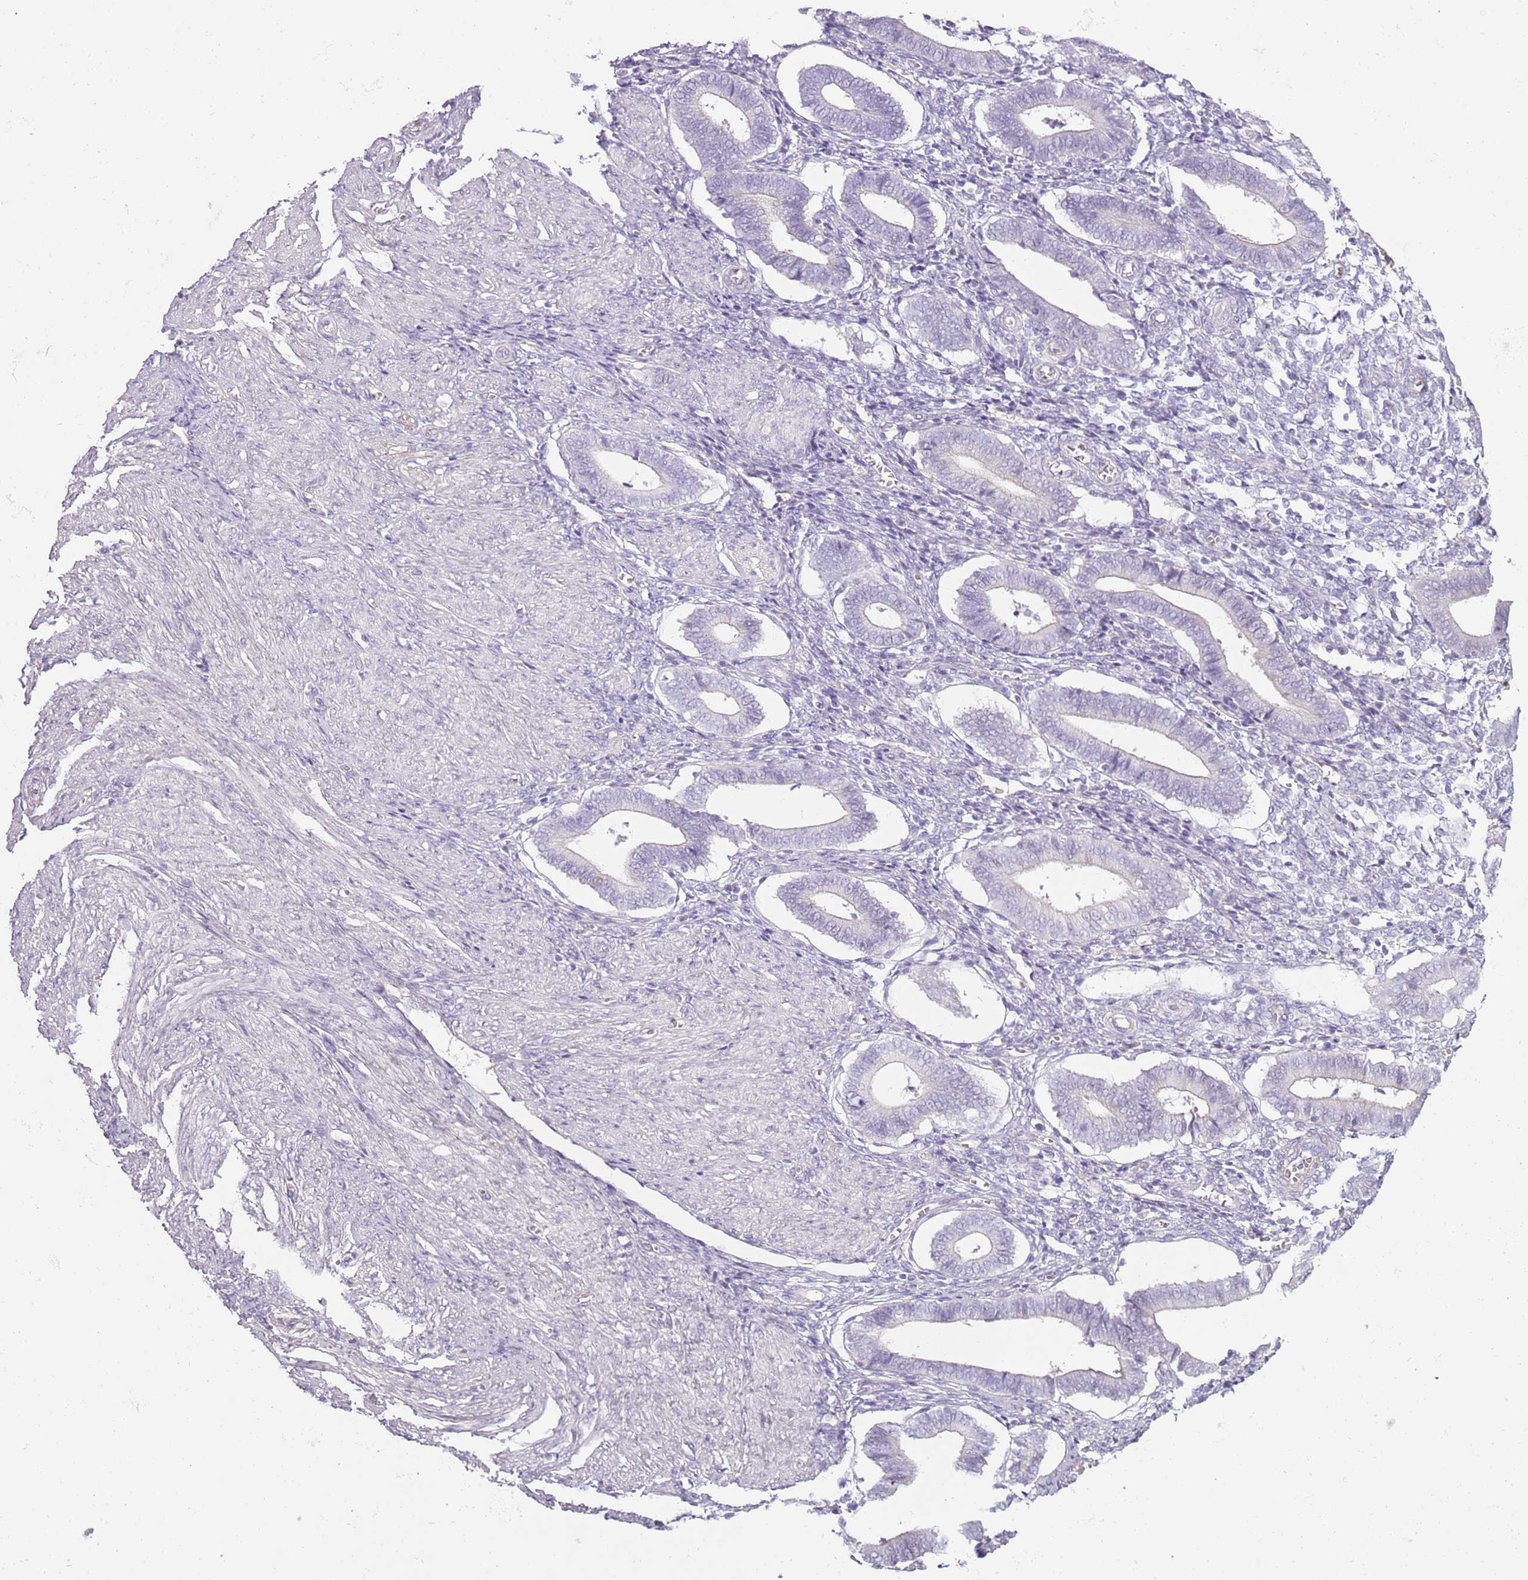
{"staining": {"intensity": "negative", "quantity": "none", "location": "none"}, "tissue": "endometrium", "cell_type": "Cells in endometrial stroma", "image_type": "normal", "snomed": [{"axis": "morphology", "description": "Normal tissue, NOS"}, {"axis": "topography", "description": "Other"}, {"axis": "topography", "description": "Endometrium"}], "caption": "This is a image of immunohistochemistry staining of normal endometrium, which shows no positivity in cells in endometrial stroma.", "gene": "RFX2", "patient": {"sex": "female", "age": 44}}